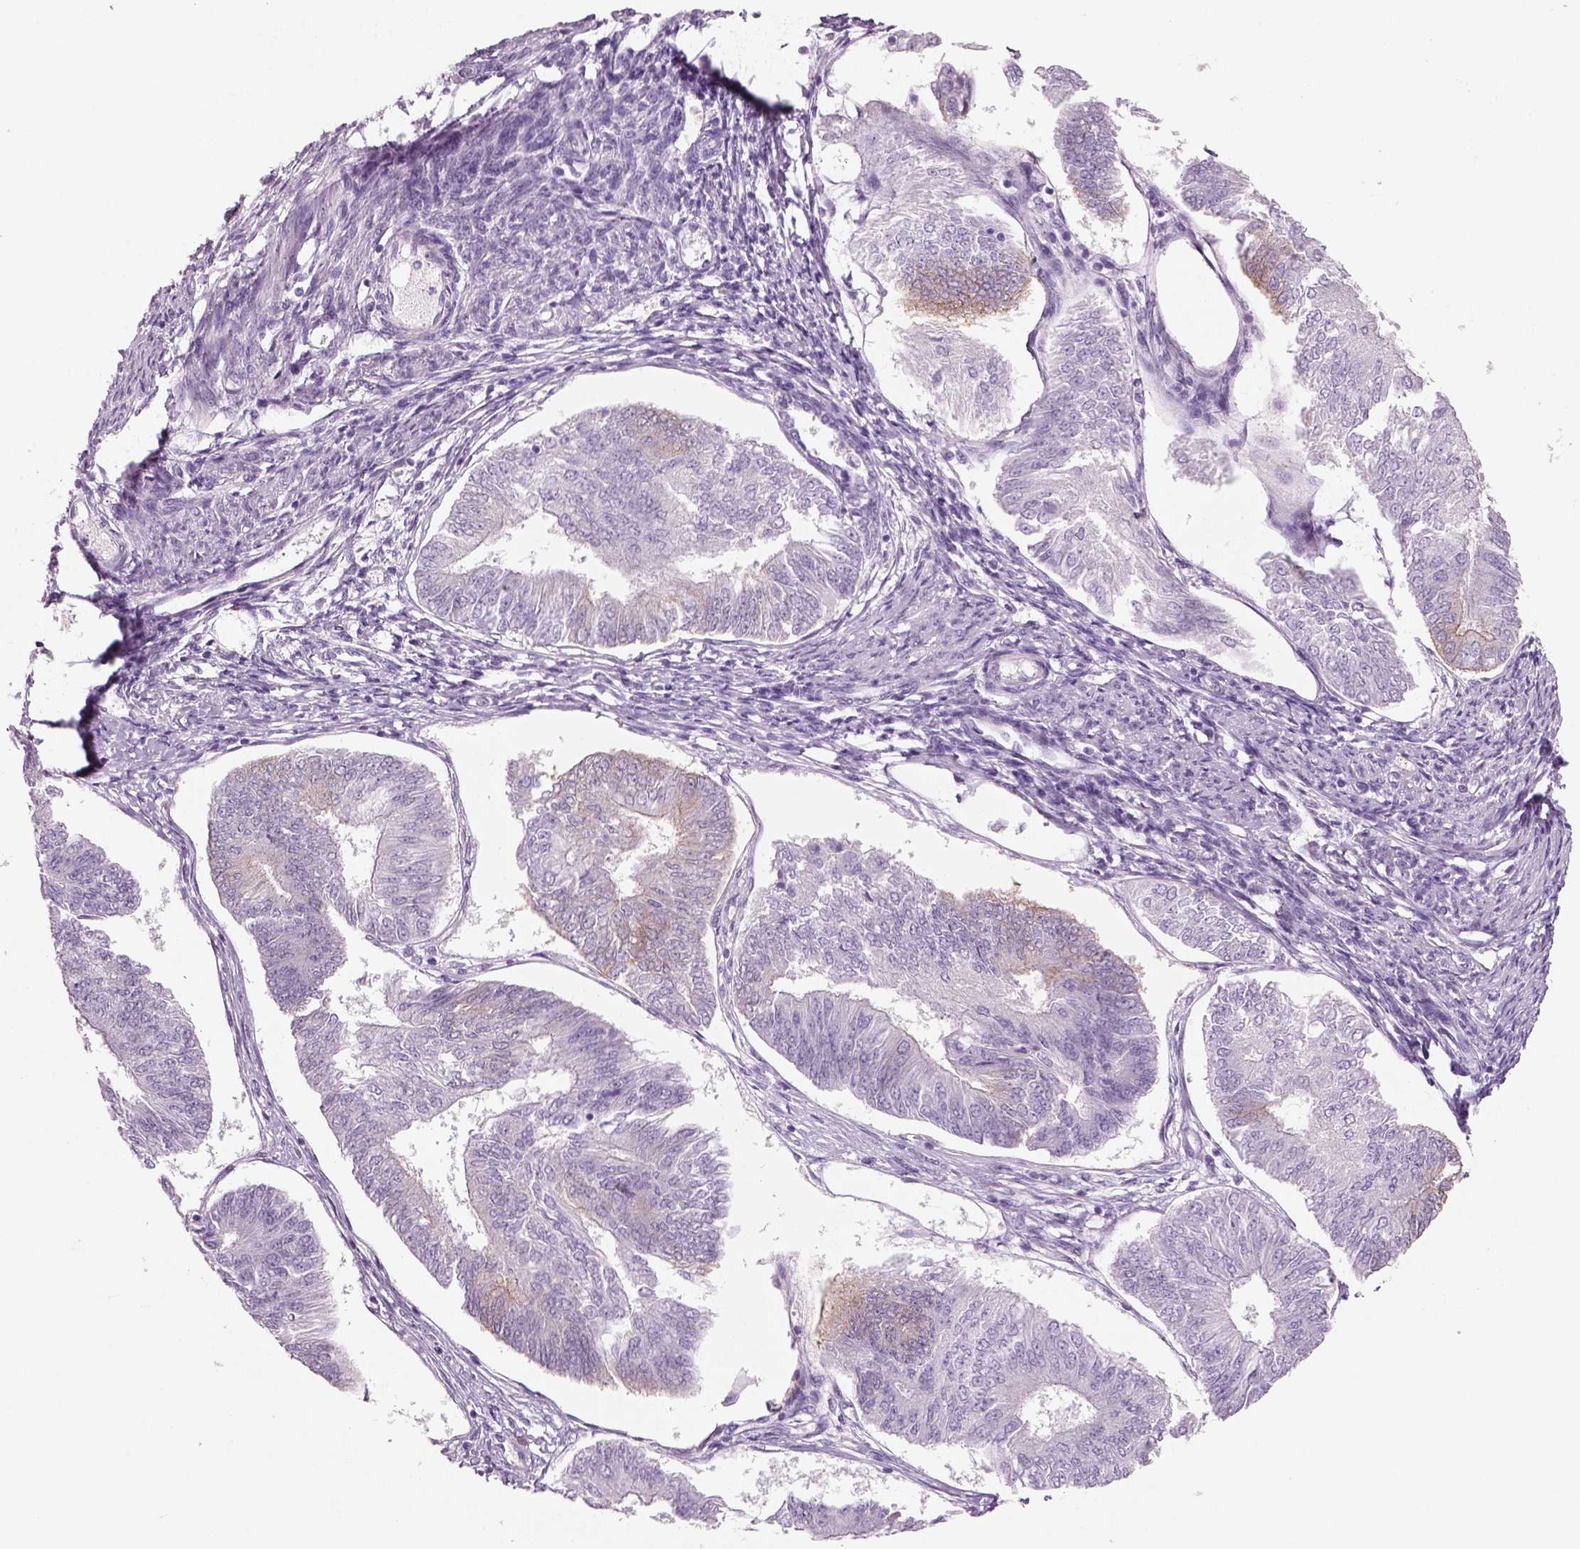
{"staining": {"intensity": "weak", "quantity": "<25%", "location": "cytoplasmic/membranous"}, "tissue": "endometrial cancer", "cell_type": "Tumor cells", "image_type": "cancer", "snomed": [{"axis": "morphology", "description": "Adenocarcinoma, NOS"}, {"axis": "topography", "description": "Endometrium"}], "caption": "Immunohistochemistry (IHC) histopathology image of neoplastic tissue: human endometrial adenocarcinoma stained with DAB displays no significant protein positivity in tumor cells.", "gene": "SLC6A2", "patient": {"sex": "female", "age": 58}}